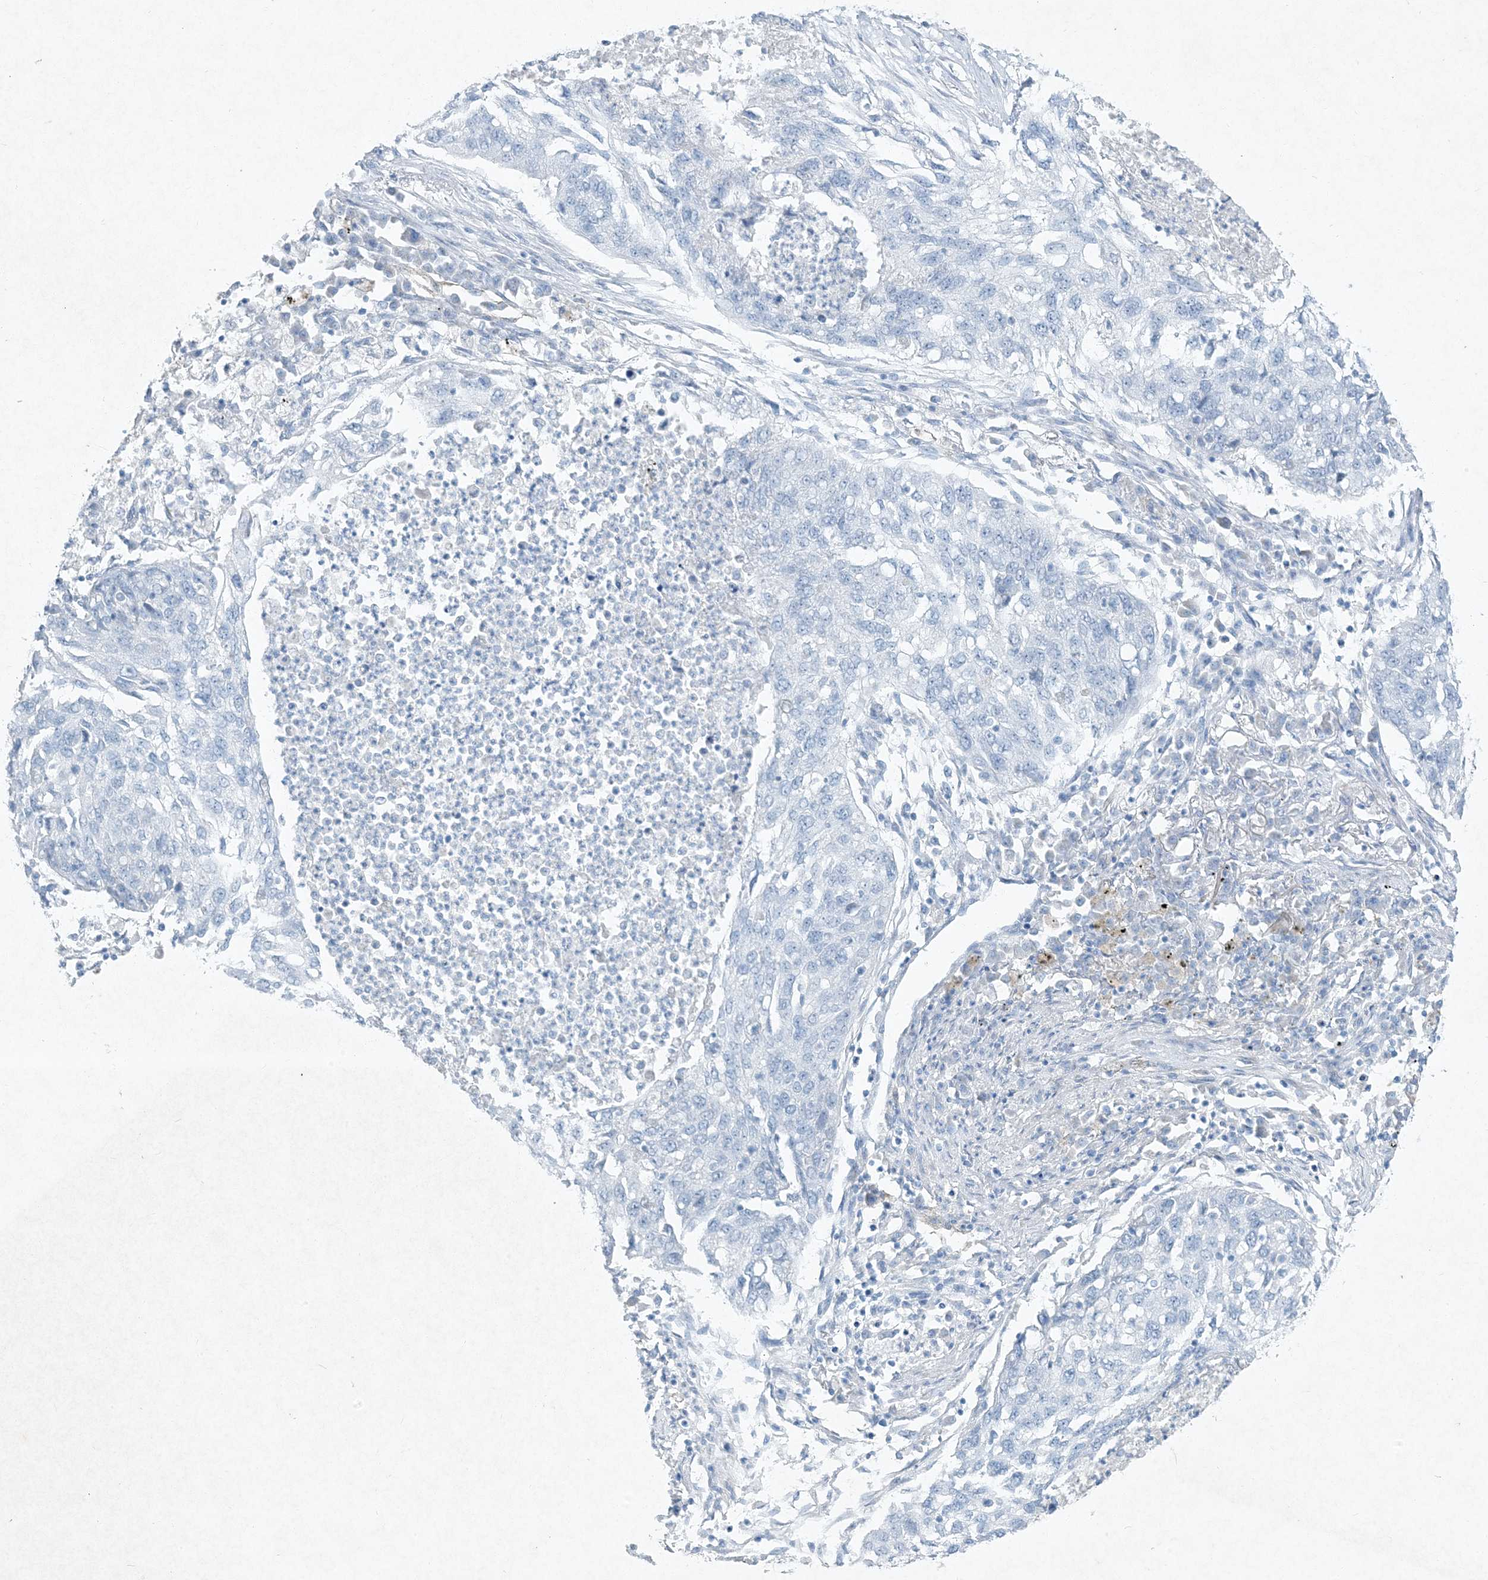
{"staining": {"intensity": "negative", "quantity": "none", "location": "none"}, "tissue": "lung cancer", "cell_type": "Tumor cells", "image_type": "cancer", "snomed": [{"axis": "morphology", "description": "Squamous cell carcinoma, NOS"}, {"axis": "topography", "description": "Lung"}], "caption": "Histopathology image shows no protein expression in tumor cells of lung squamous cell carcinoma tissue.", "gene": "PGM5", "patient": {"sex": "female", "age": 63}}